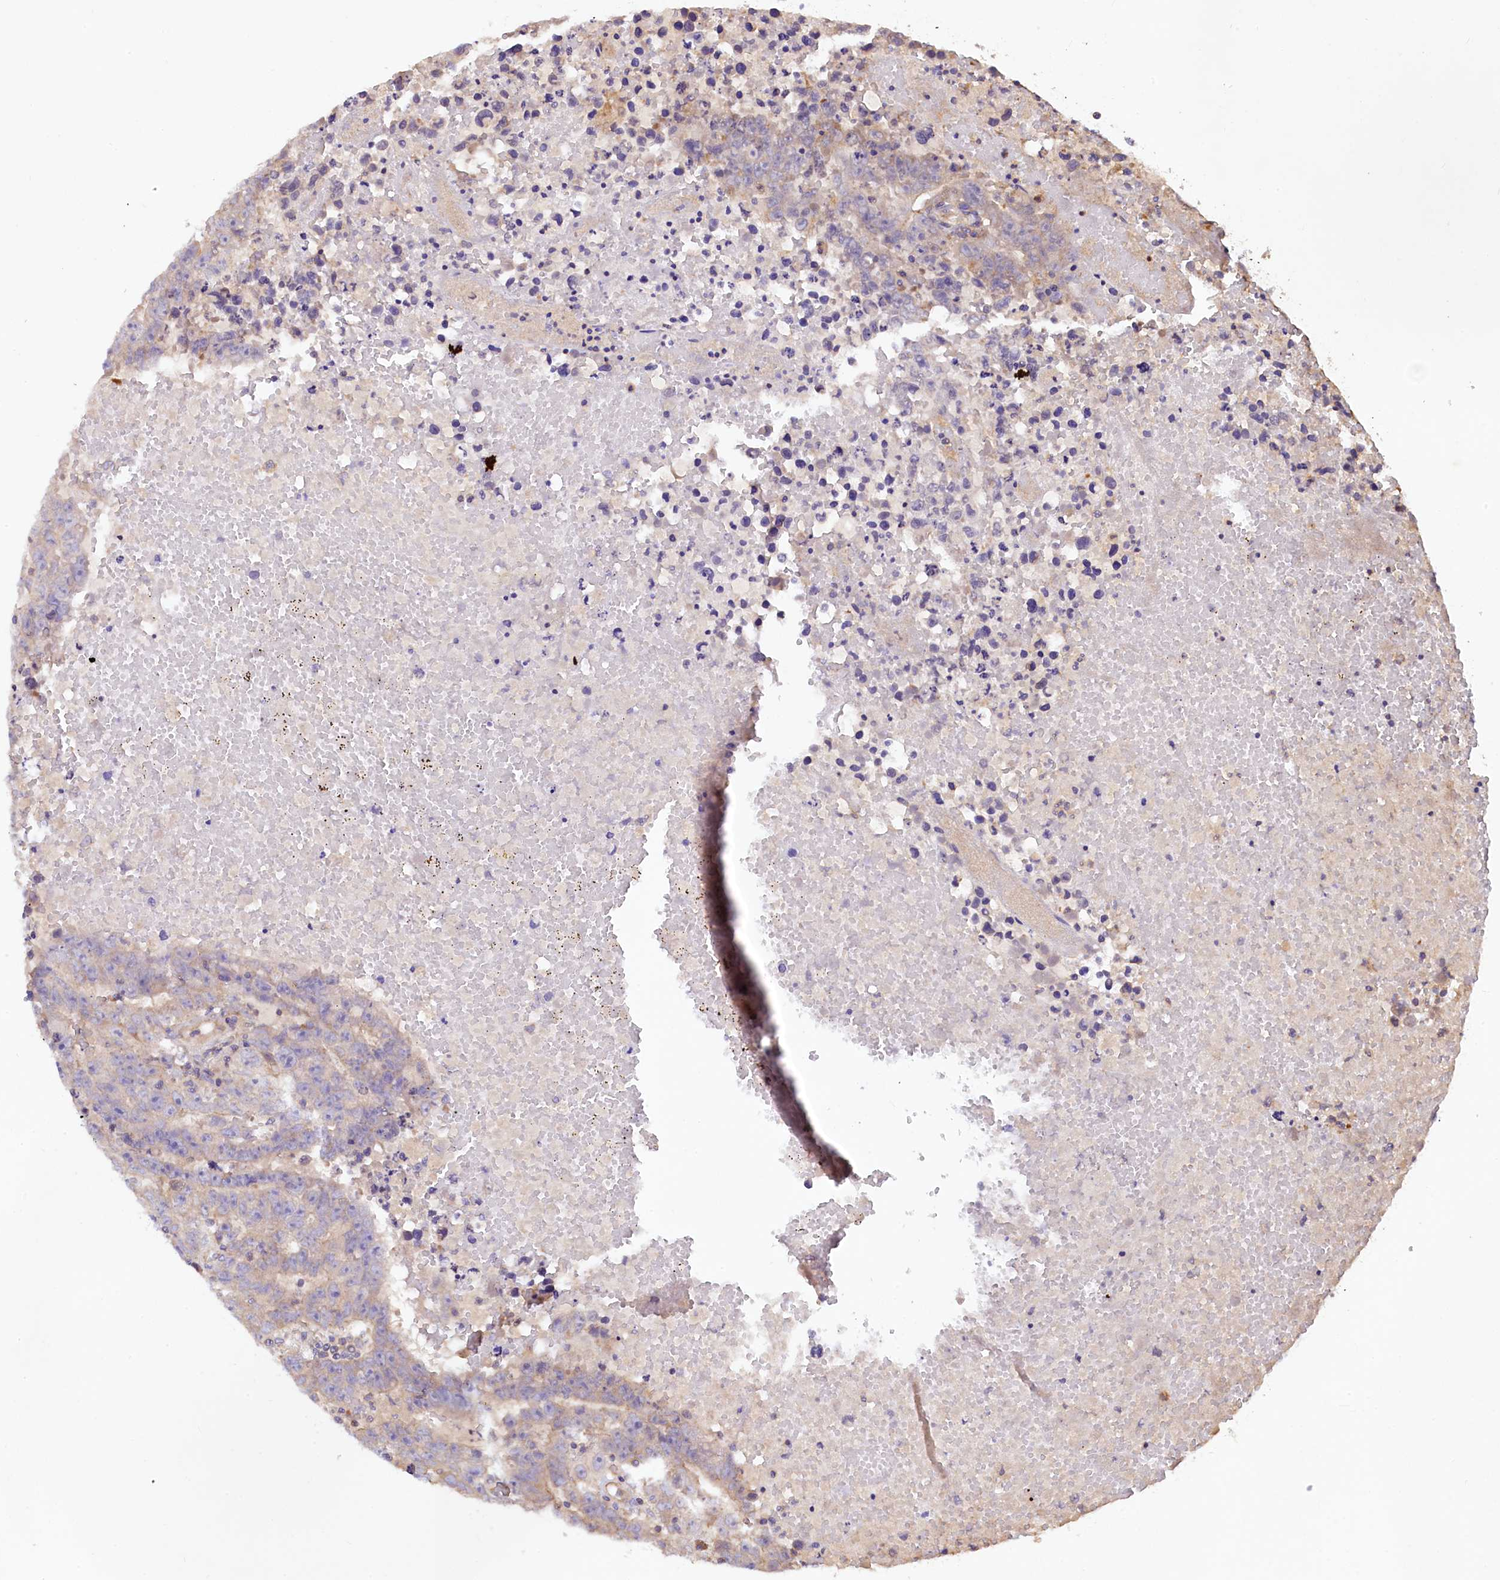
{"staining": {"intensity": "weak", "quantity": "<25%", "location": "cytoplasmic/membranous"}, "tissue": "testis cancer", "cell_type": "Tumor cells", "image_type": "cancer", "snomed": [{"axis": "morphology", "description": "Carcinoma, Embryonal, NOS"}, {"axis": "topography", "description": "Testis"}], "caption": "Human embryonal carcinoma (testis) stained for a protein using immunohistochemistry (IHC) displays no positivity in tumor cells.", "gene": "KLHDC4", "patient": {"sex": "male", "age": 25}}